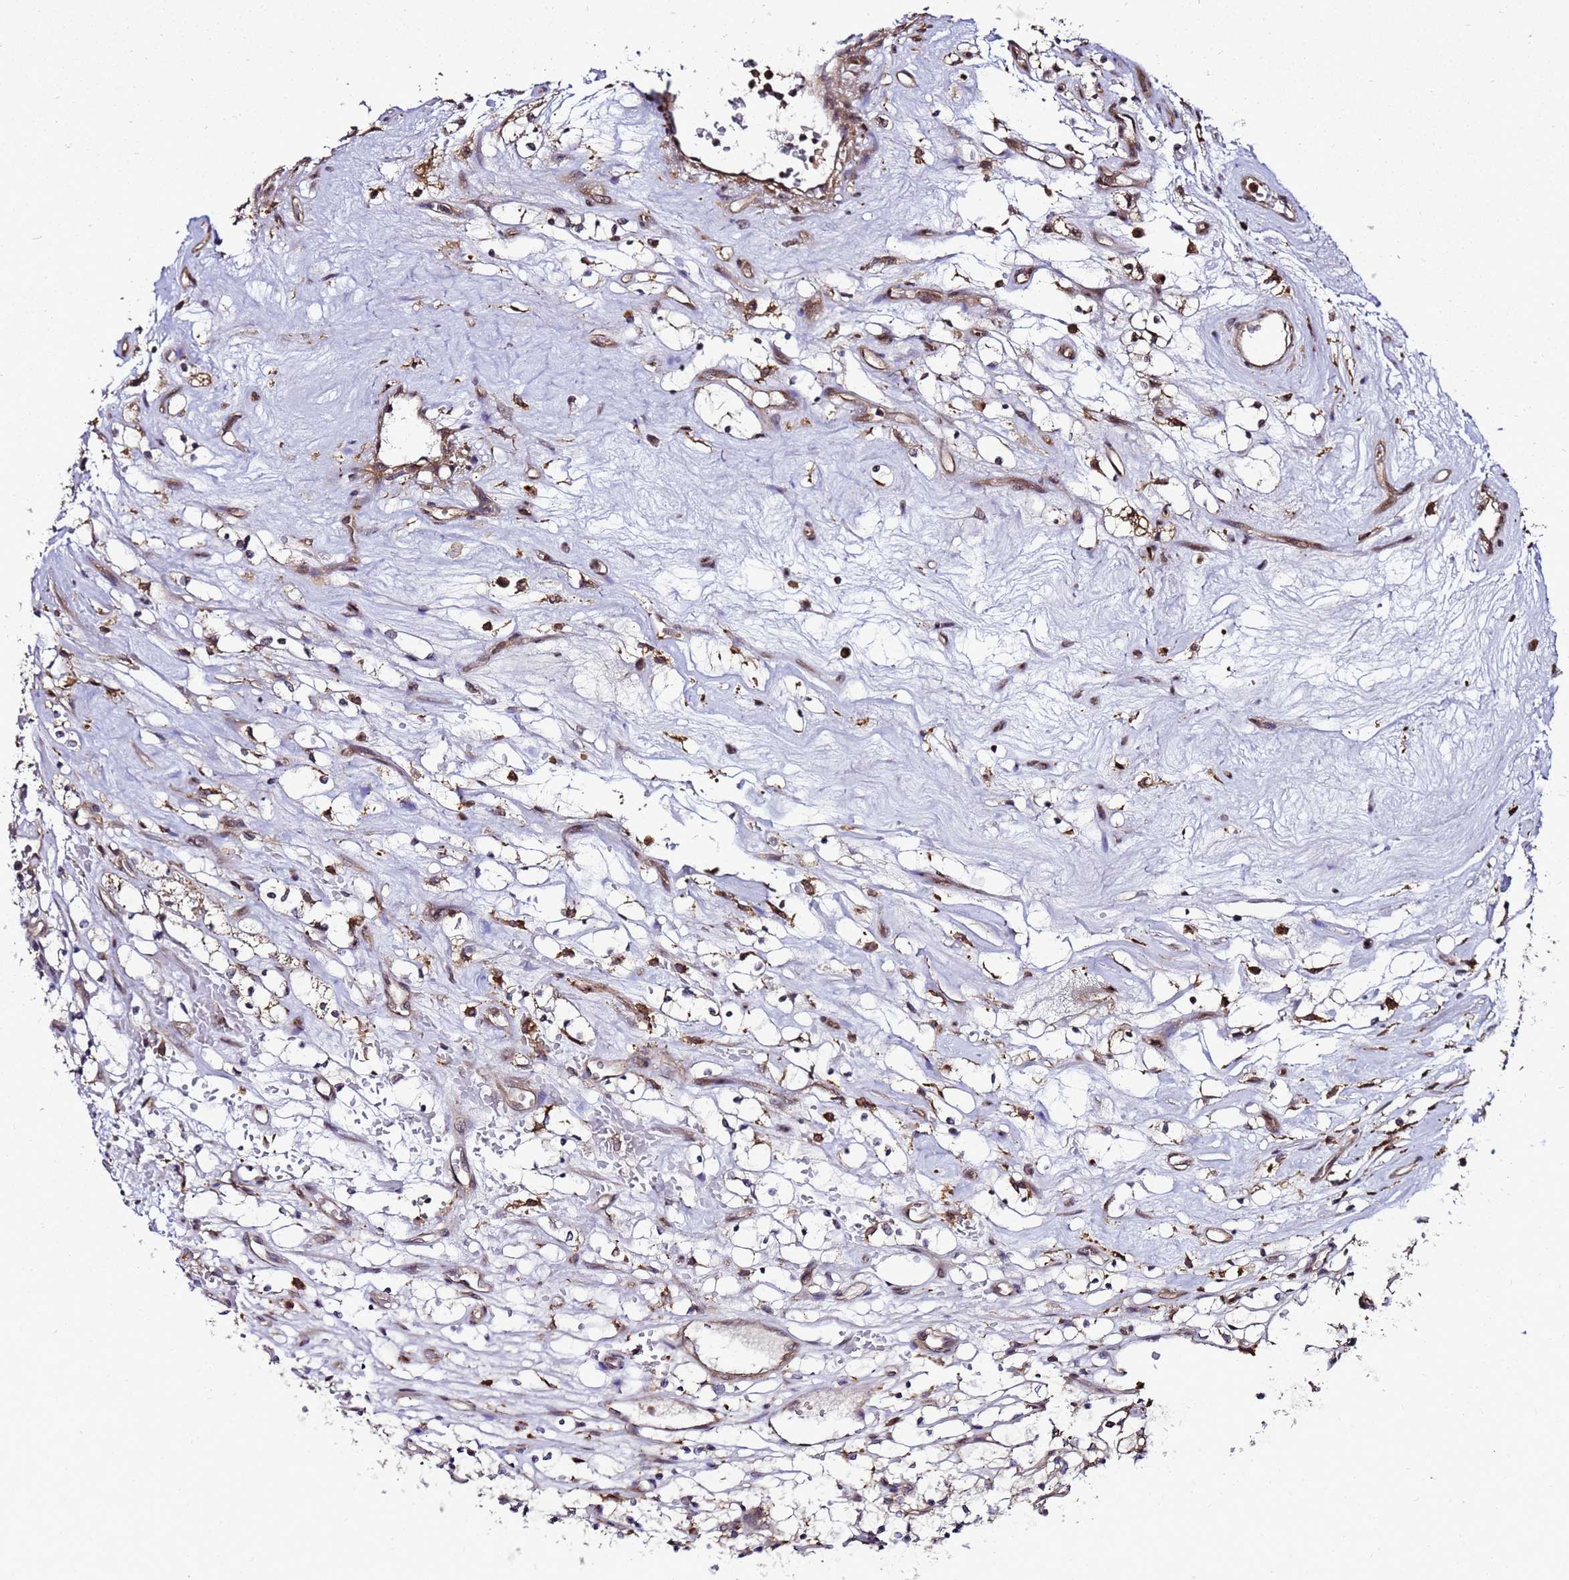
{"staining": {"intensity": "negative", "quantity": "none", "location": "none"}, "tissue": "renal cancer", "cell_type": "Tumor cells", "image_type": "cancer", "snomed": [{"axis": "morphology", "description": "Adenocarcinoma, NOS"}, {"axis": "topography", "description": "Kidney"}], "caption": "The immunohistochemistry (IHC) histopathology image has no significant expression in tumor cells of renal cancer tissue.", "gene": "TRABD", "patient": {"sex": "female", "age": 69}}